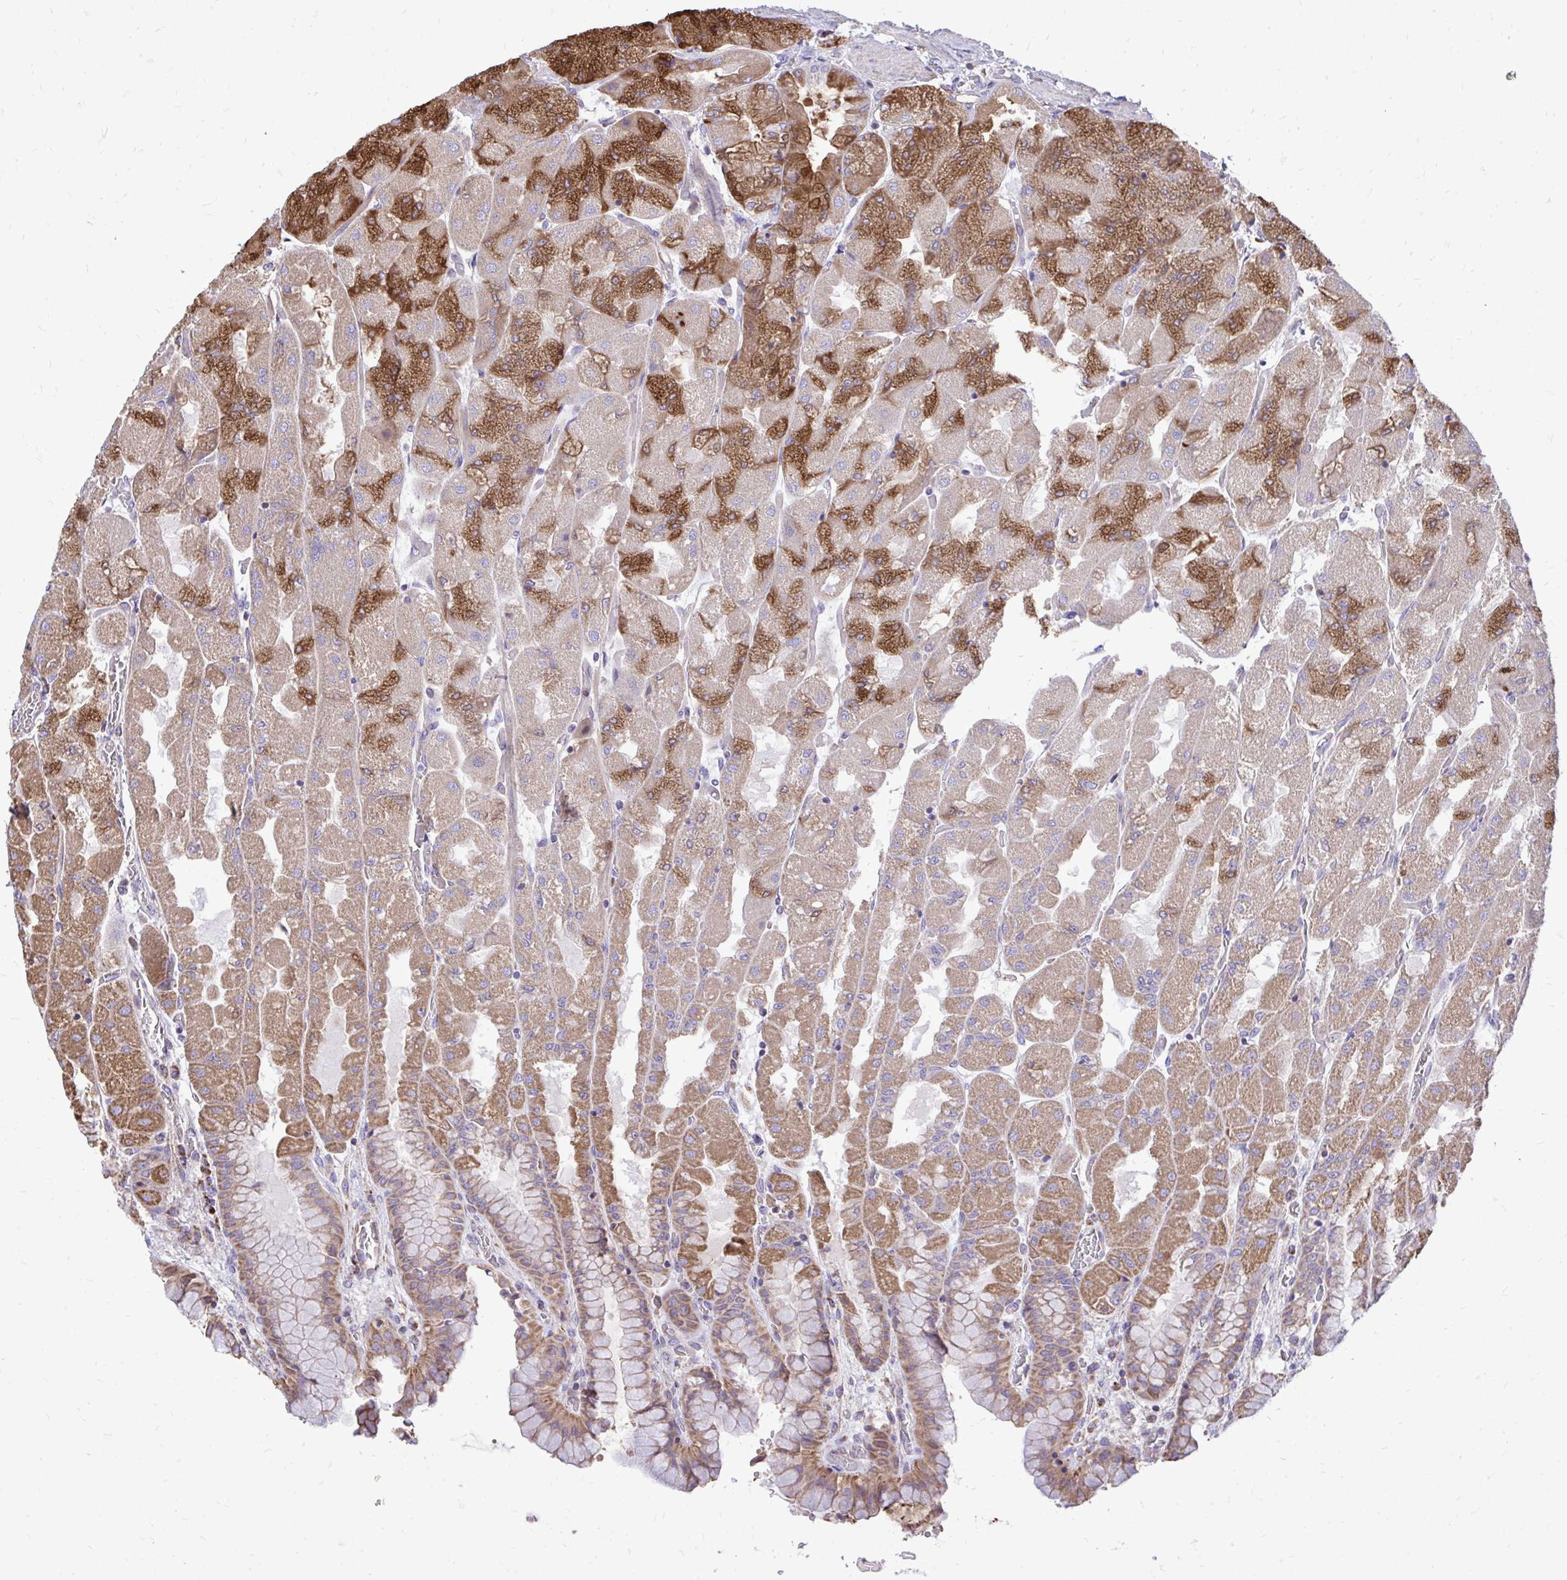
{"staining": {"intensity": "strong", "quantity": "25%-75%", "location": "cytoplasmic/membranous"}, "tissue": "stomach", "cell_type": "Glandular cells", "image_type": "normal", "snomed": [{"axis": "morphology", "description": "Normal tissue, NOS"}, {"axis": "topography", "description": "Stomach"}], "caption": "Immunohistochemistry micrograph of unremarkable stomach stained for a protein (brown), which reveals high levels of strong cytoplasmic/membranous positivity in about 25%-75% of glandular cells.", "gene": "ATP13A2", "patient": {"sex": "female", "age": 61}}